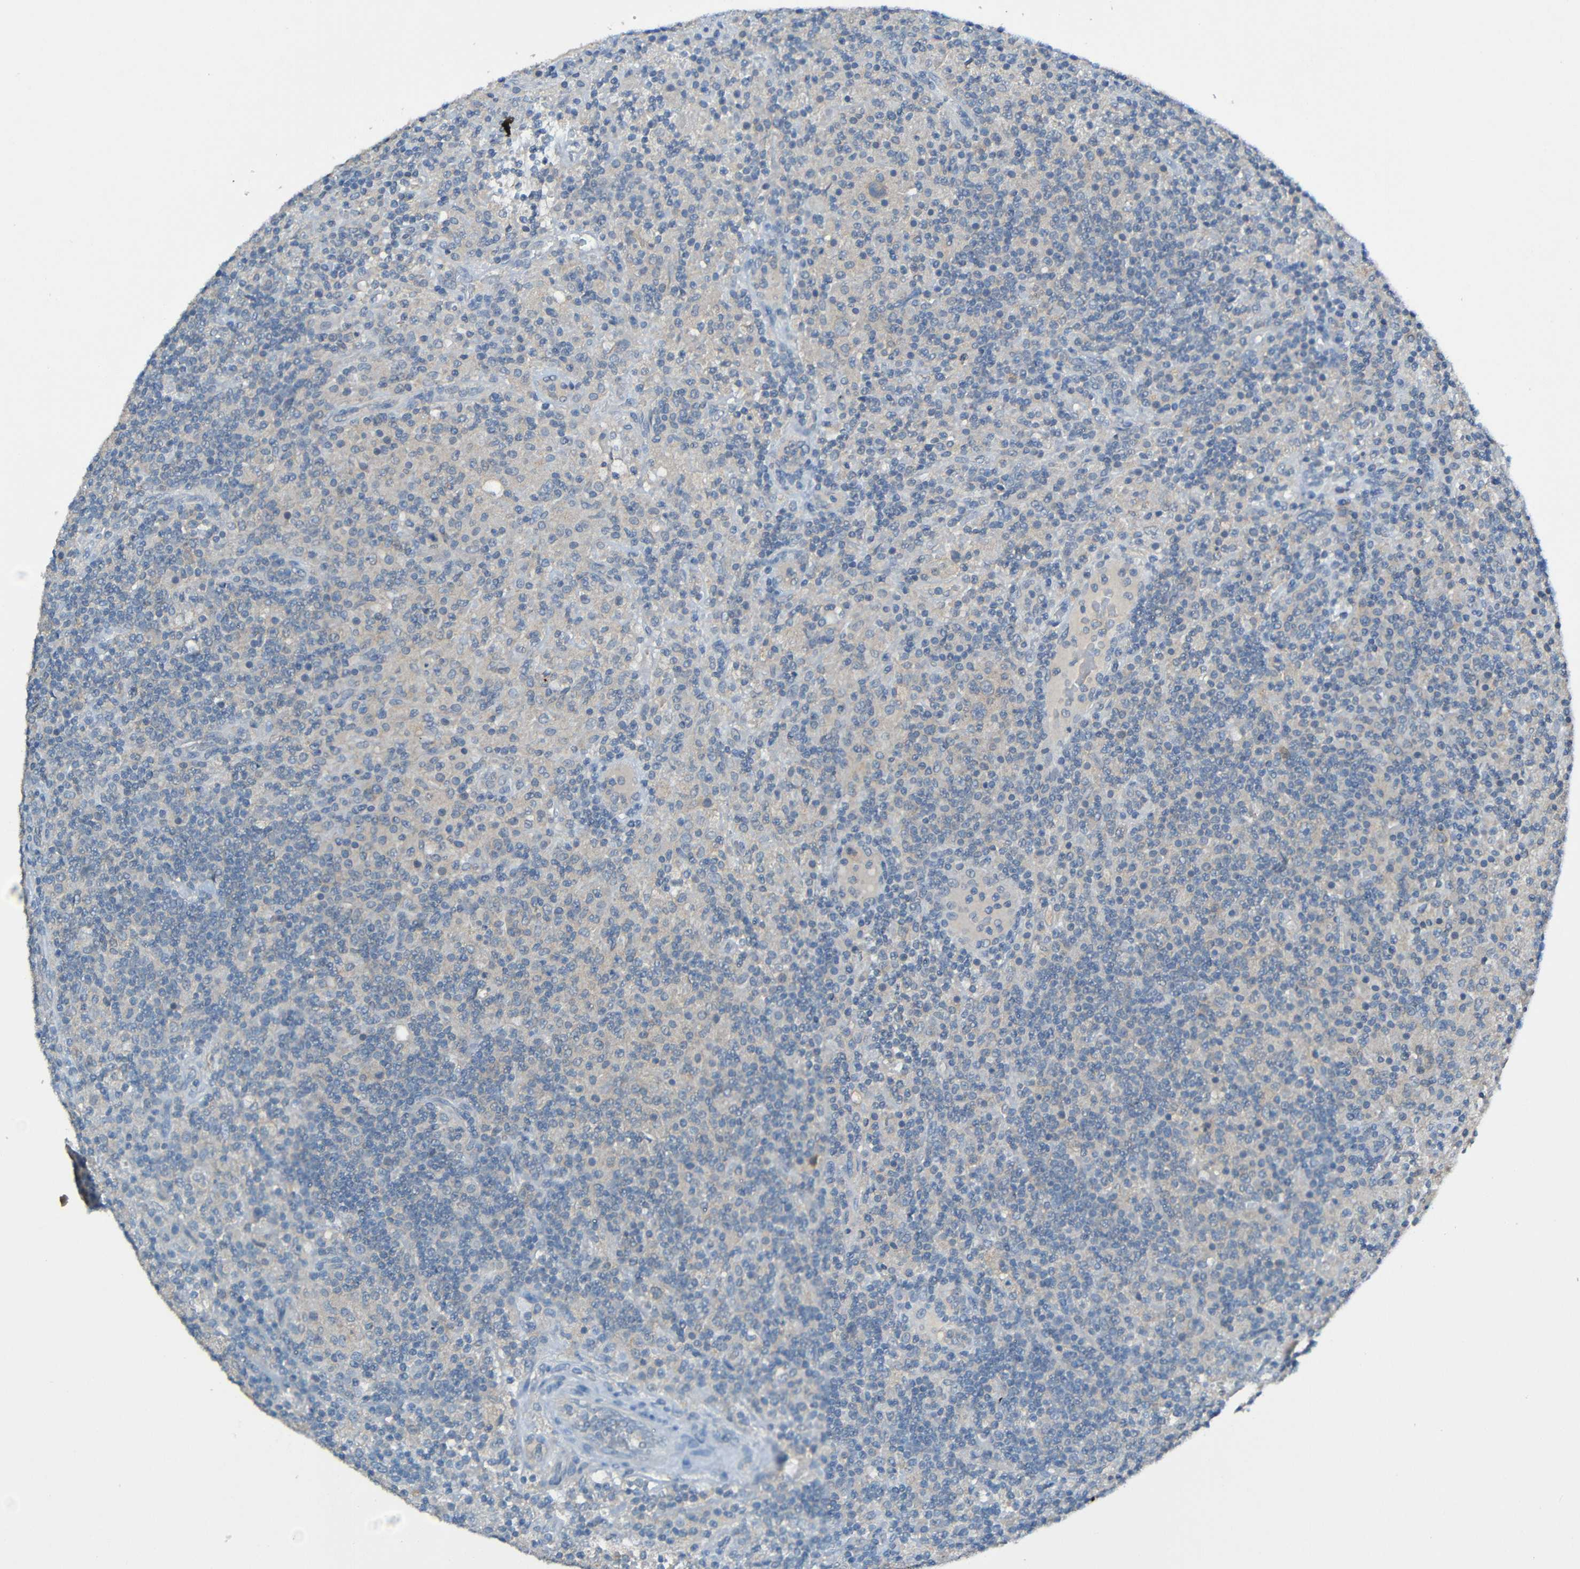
{"staining": {"intensity": "weak", "quantity": "<25%", "location": "cytoplasmic/membranous"}, "tissue": "lymphoma", "cell_type": "Tumor cells", "image_type": "cancer", "snomed": [{"axis": "morphology", "description": "Hodgkin's disease, NOS"}, {"axis": "topography", "description": "Lymph node"}], "caption": "Tumor cells show no significant protein expression in Hodgkin's disease.", "gene": "LRRC70", "patient": {"sex": "male", "age": 70}}